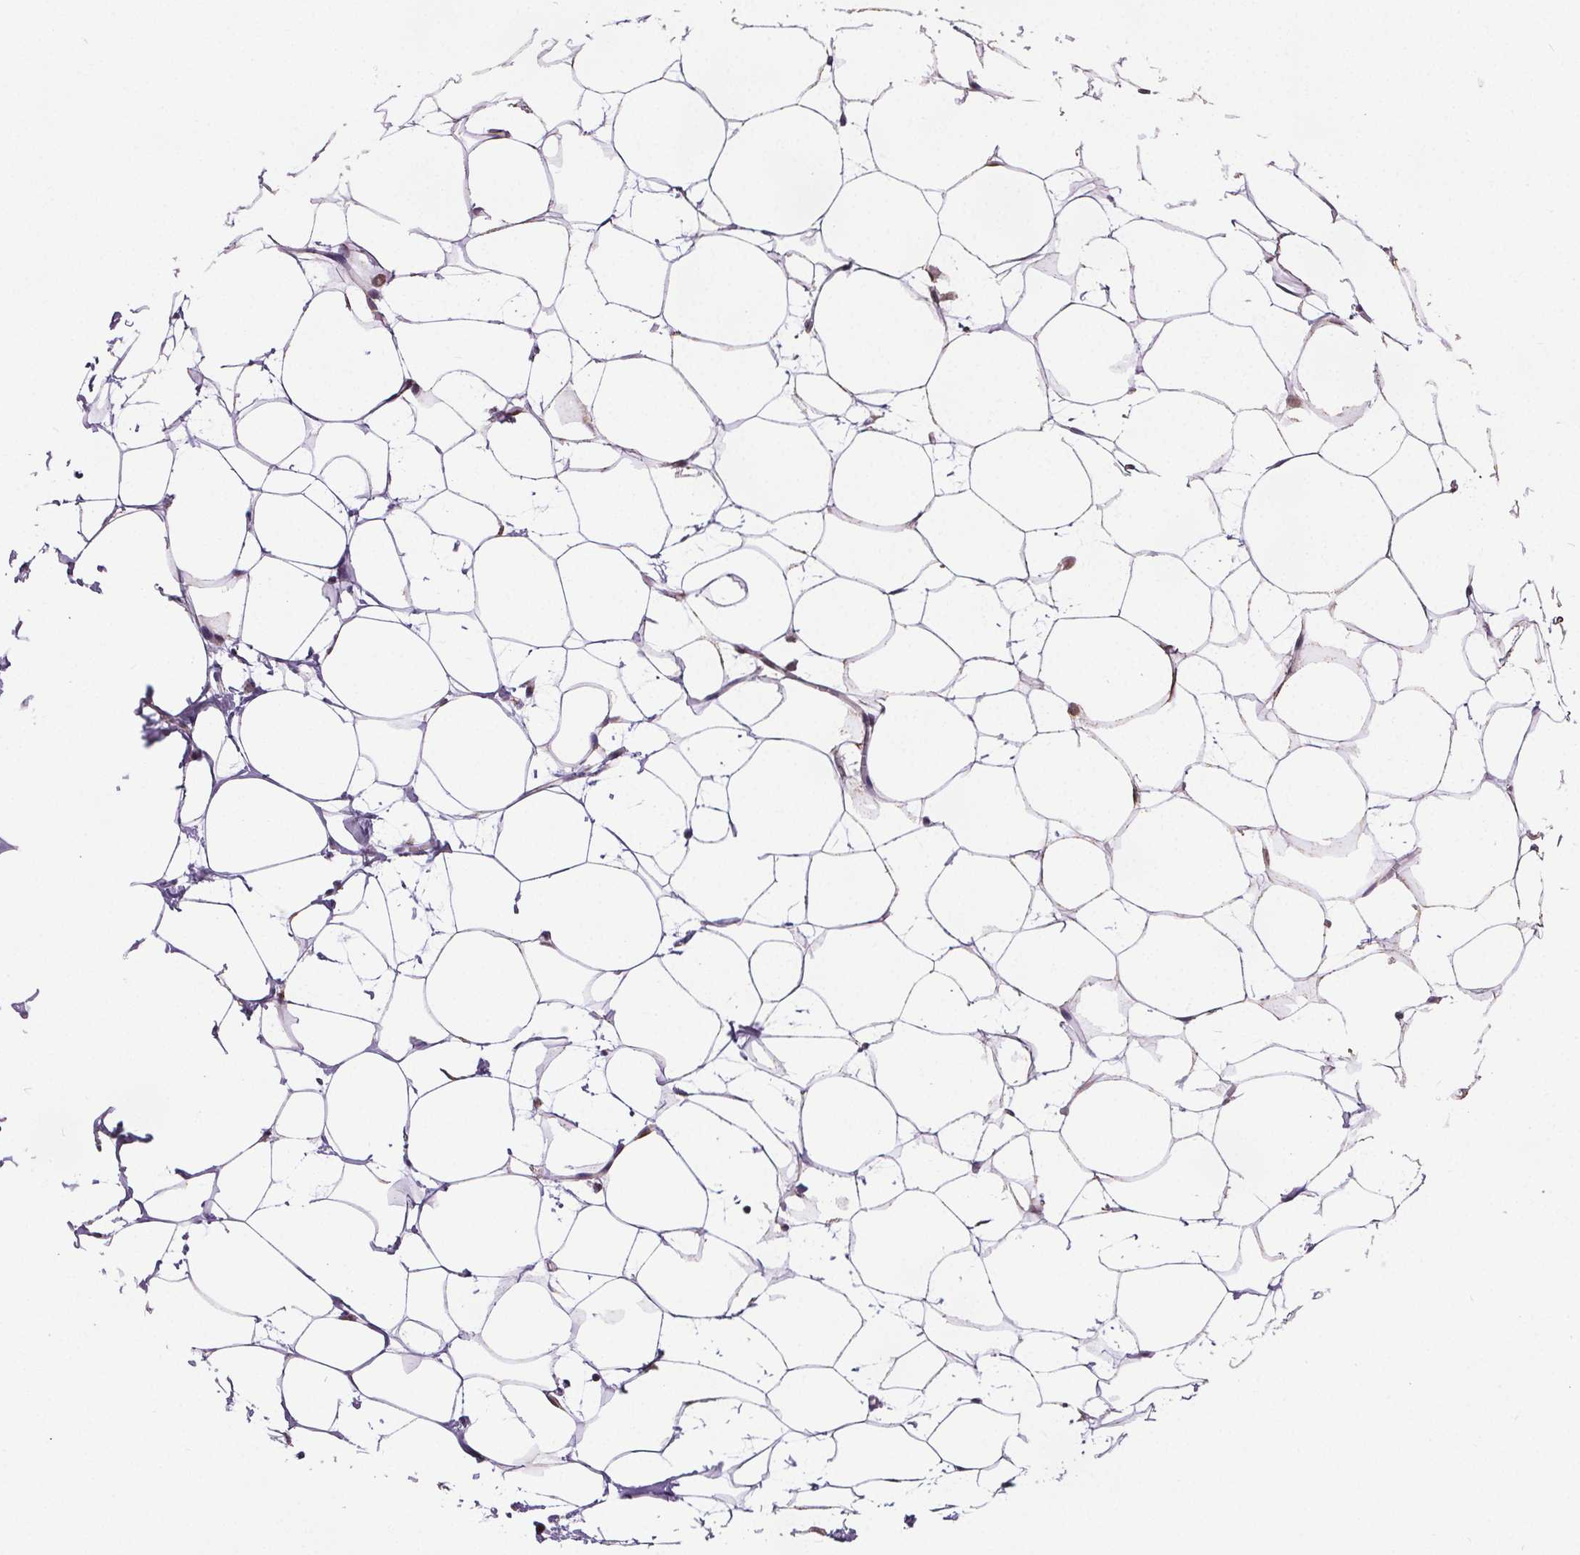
{"staining": {"intensity": "moderate", "quantity": ">75%", "location": "cytoplasmic/membranous"}, "tissue": "breast", "cell_type": "Adipocytes", "image_type": "normal", "snomed": [{"axis": "morphology", "description": "Normal tissue, NOS"}, {"axis": "topography", "description": "Breast"}], "caption": "A high-resolution micrograph shows IHC staining of benign breast, which exhibits moderate cytoplasmic/membranous staining in approximately >75% of adipocytes.", "gene": "SUCLA2", "patient": {"sex": "female", "age": 27}}